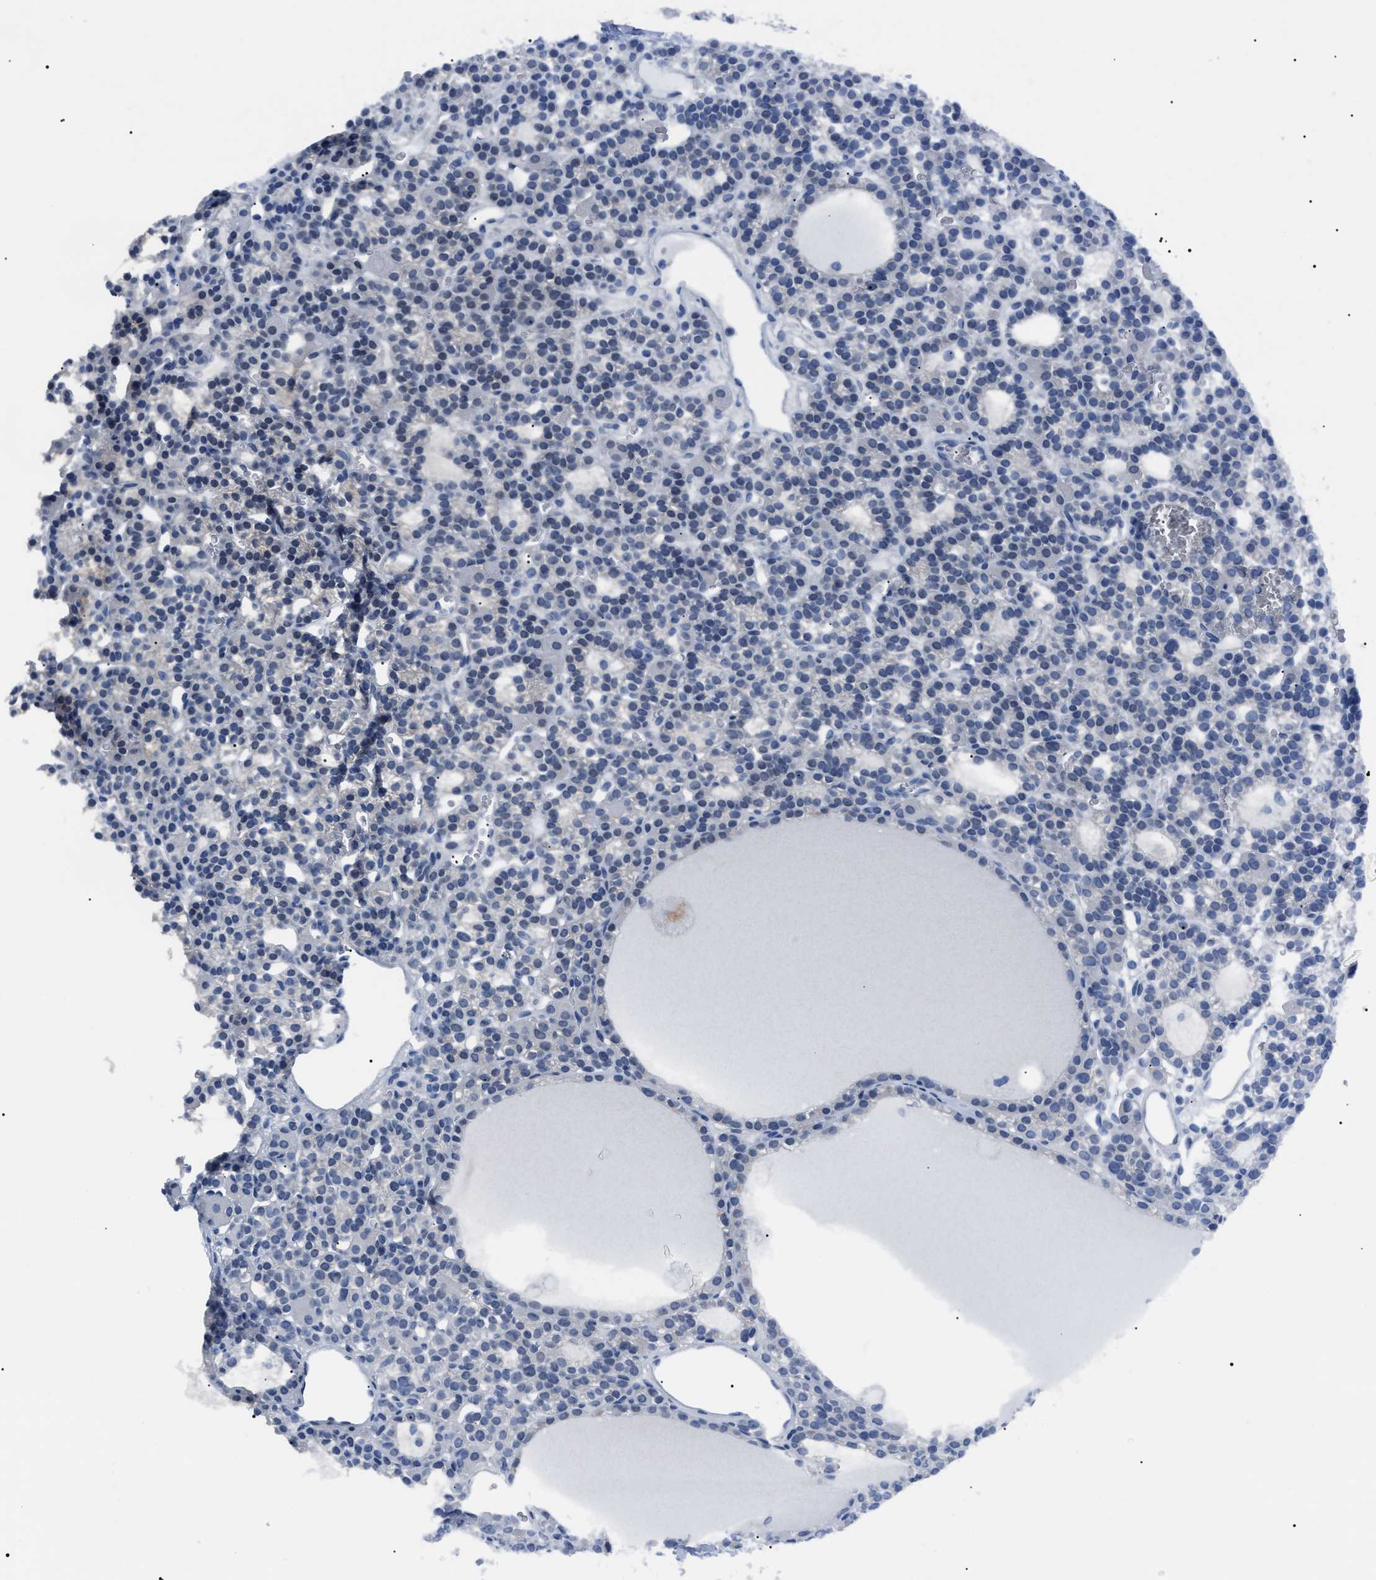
{"staining": {"intensity": "negative", "quantity": "none", "location": "none"}, "tissue": "parathyroid gland", "cell_type": "Glandular cells", "image_type": "normal", "snomed": [{"axis": "morphology", "description": "Normal tissue, NOS"}, {"axis": "morphology", "description": "Adenoma, NOS"}, {"axis": "topography", "description": "Parathyroid gland"}], "caption": "Protein analysis of unremarkable parathyroid gland displays no significant expression in glandular cells.", "gene": "LRWD1", "patient": {"sex": "female", "age": 58}}